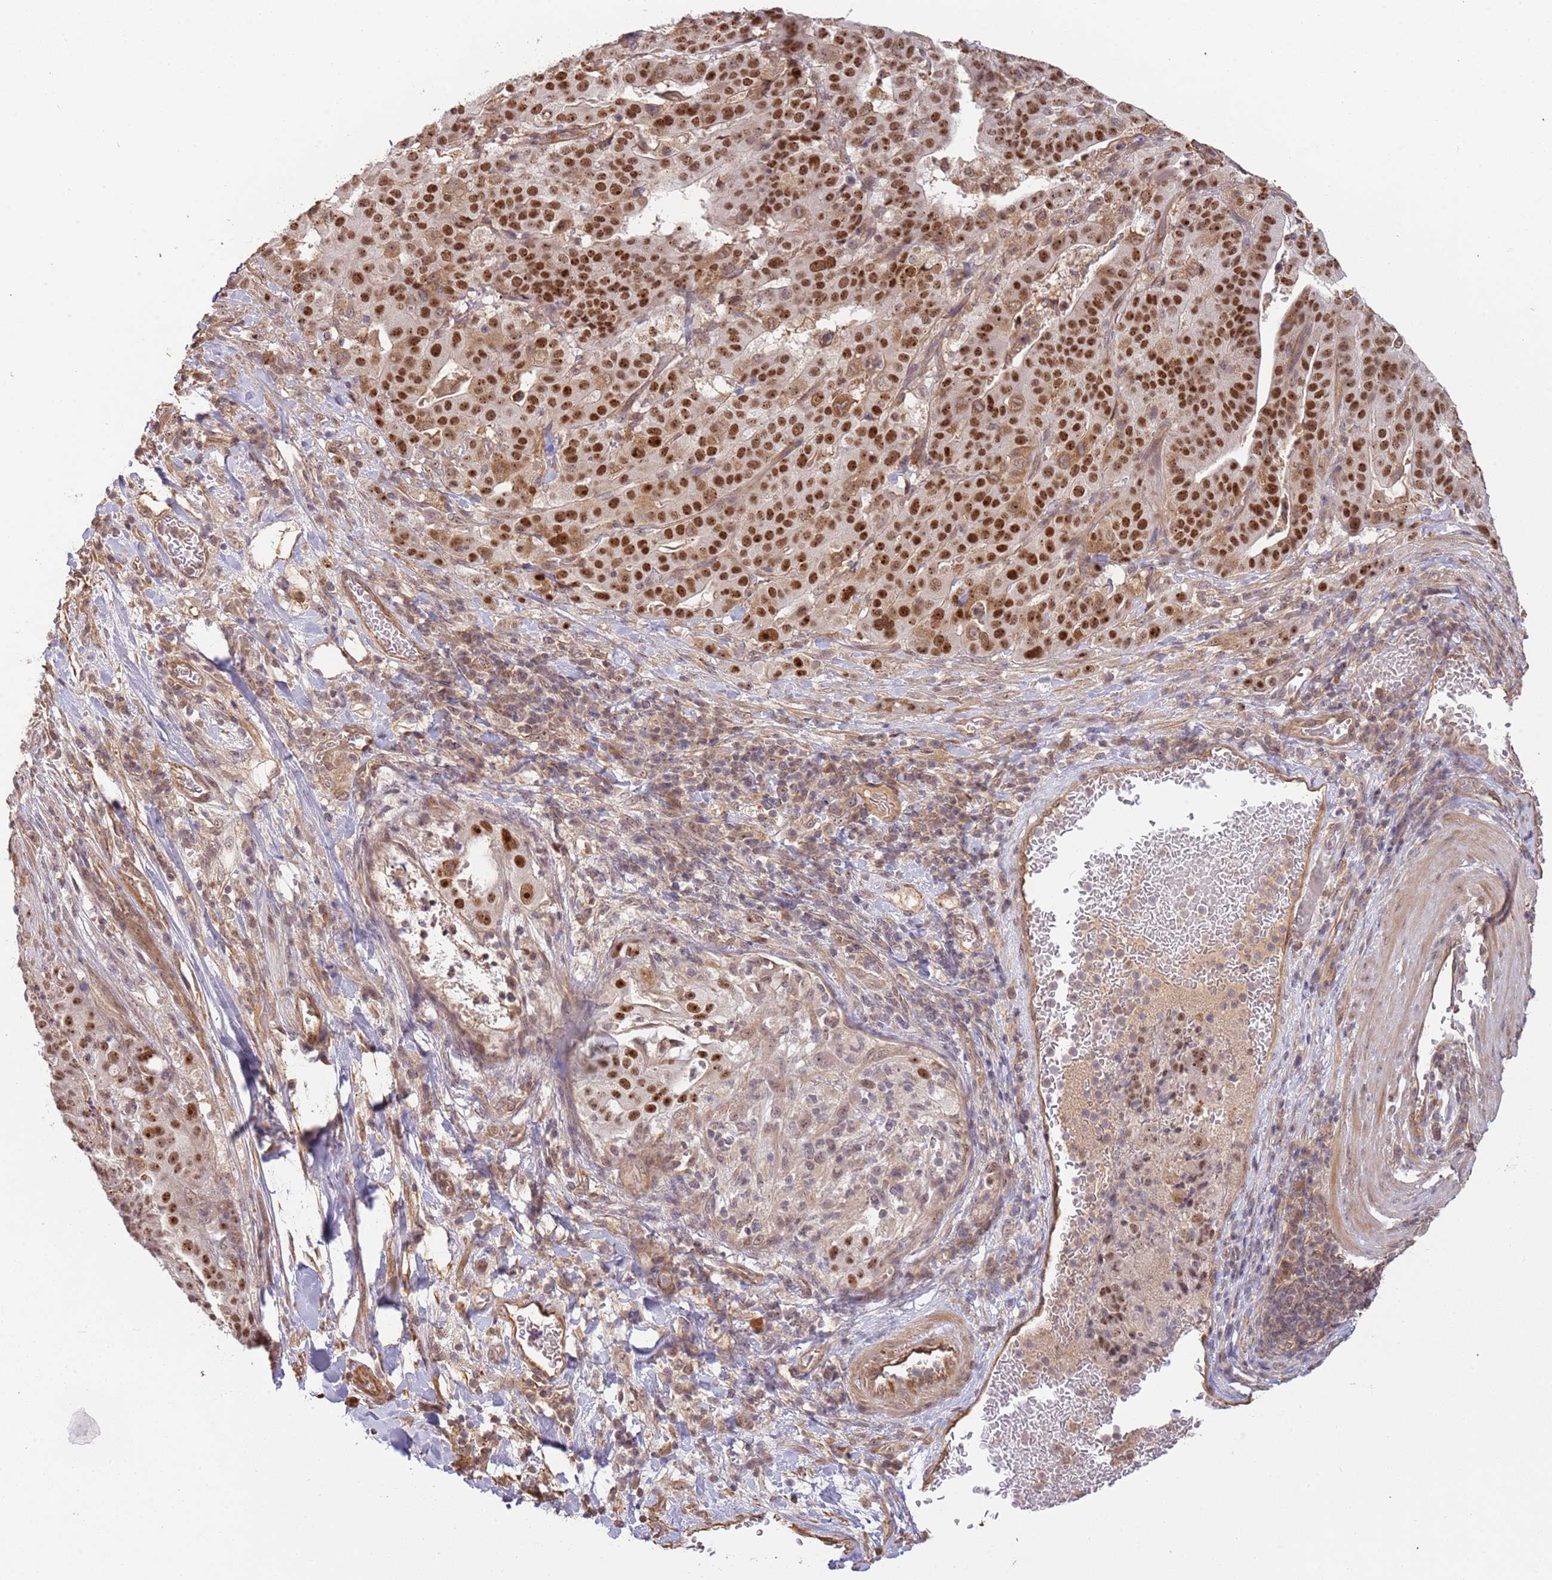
{"staining": {"intensity": "strong", "quantity": ">75%", "location": "nuclear"}, "tissue": "stomach cancer", "cell_type": "Tumor cells", "image_type": "cancer", "snomed": [{"axis": "morphology", "description": "Adenocarcinoma, NOS"}, {"axis": "topography", "description": "Stomach"}], "caption": "Protein positivity by immunohistochemistry reveals strong nuclear expression in approximately >75% of tumor cells in stomach cancer (adenocarcinoma).", "gene": "SURF2", "patient": {"sex": "male", "age": 48}}